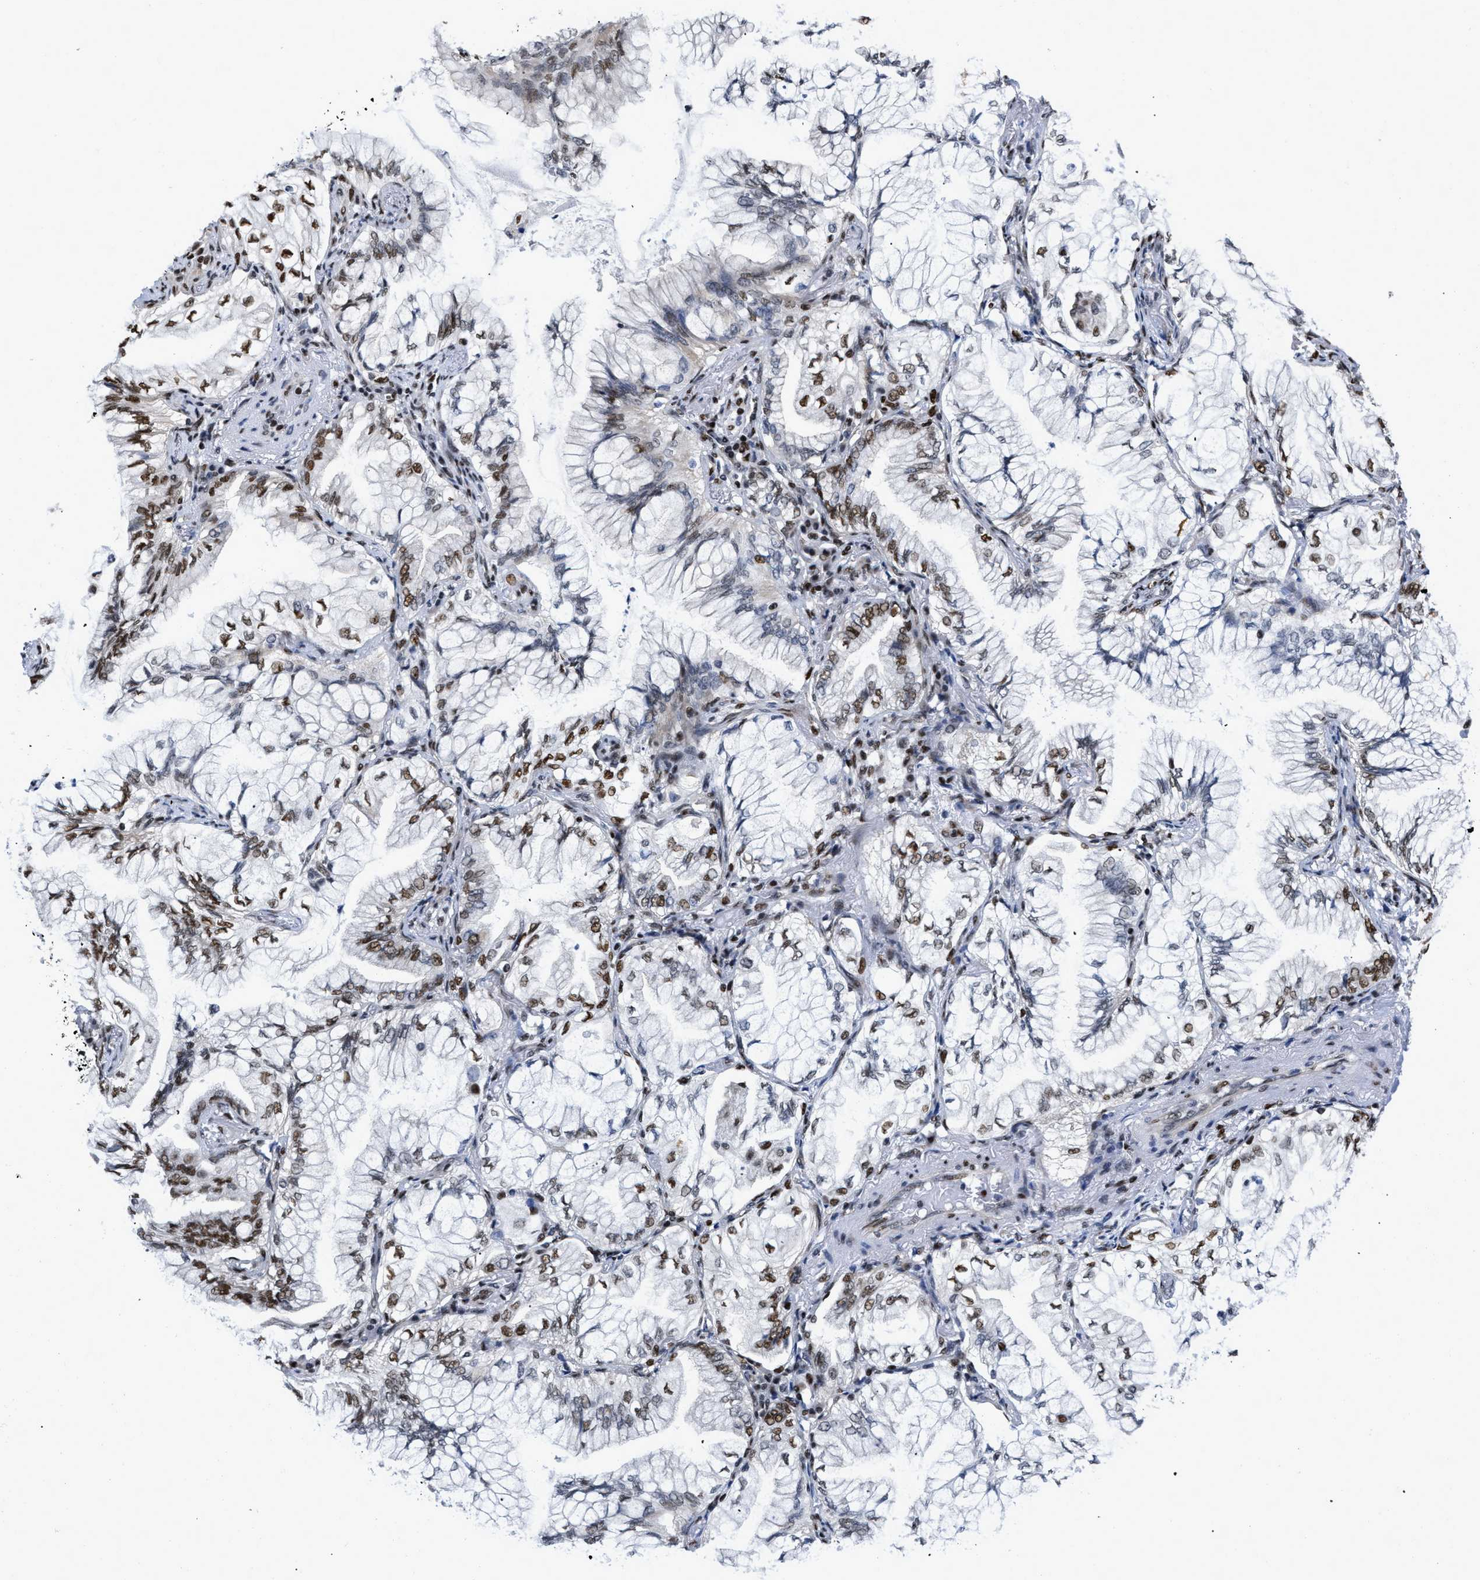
{"staining": {"intensity": "moderate", "quantity": "25%-75%", "location": "nuclear"}, "tissue": "lung cancer", "cell_type": "Tumor cells", "image_type": "cancer", "snomed": [{"axis": "morphology", "description": "Adenocarcinoma, NOS"}, {"axis": "topography", "description": "Lung"}], "caption": "Approximately 25%-75% of tumor cells in human adenocarcinoma (lung) demonstrate moderate nuclear protein expression as visualized by brown immunohistochemical staining.", "gene": "CREB1", "patient": {"sex": "female", "age": 70}}